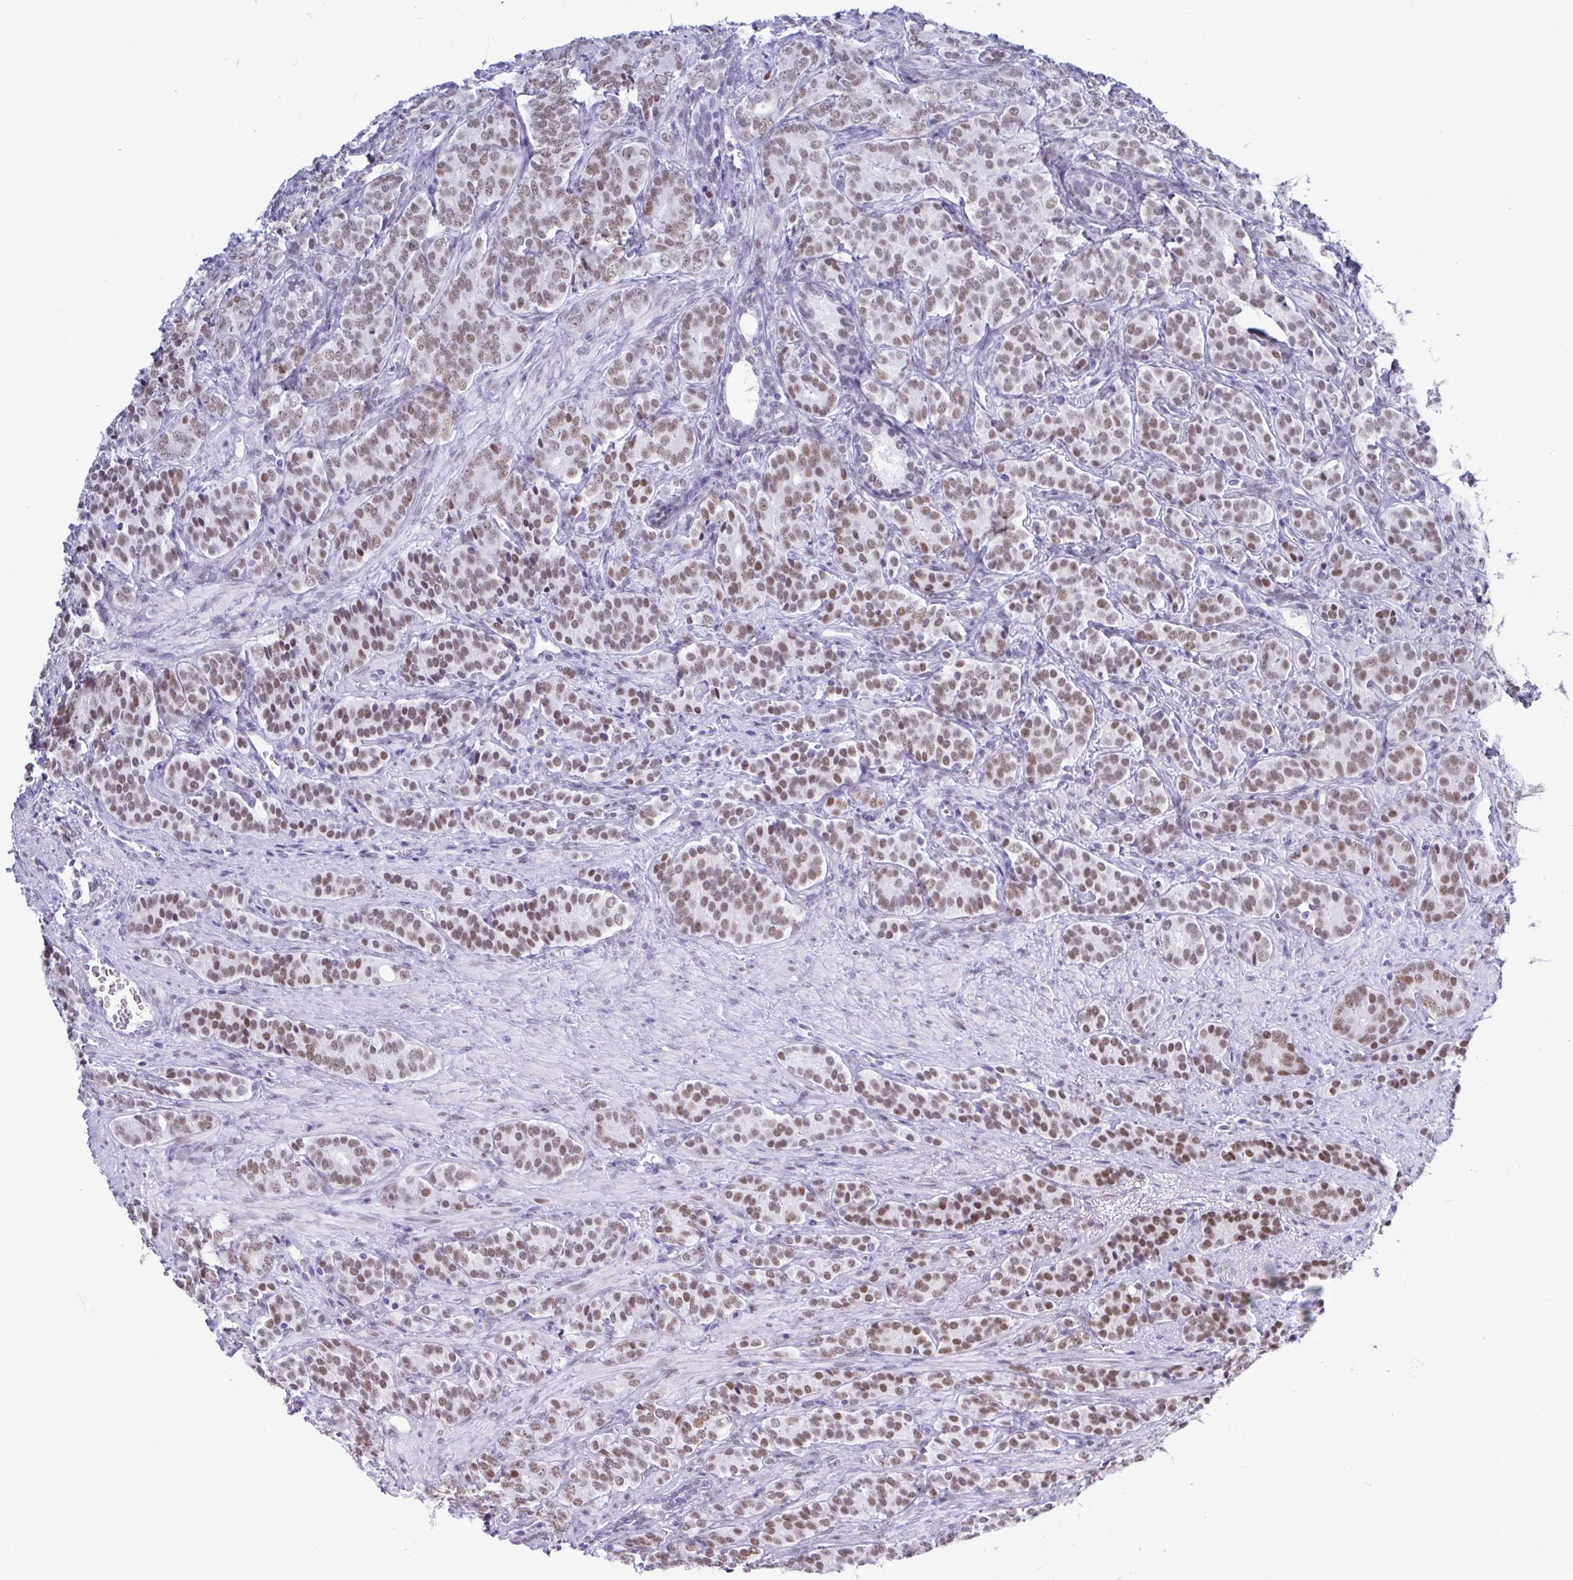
{"staining": {"intensity": "moderate", "quantity": ">75%", "location": "nuclear"}, "tissue": "prostate cancer", "cell_type": "Tumor cells", "image_type": "cancer", "snomed": [{"axis": "morphology", "description": "Adenocarcinoma, High grade"}, {"axis": "topography", "description": "Prostate"}], "caption": "Moderate nuclear positivity for a protein is appreciated in about >75% of tumor cells of prostate cancer (adenocarcinoma (high-grade)) using immunohistochemistry.", "gene": "SUGP2", "patient": {"sex": "male", "age": 84}}